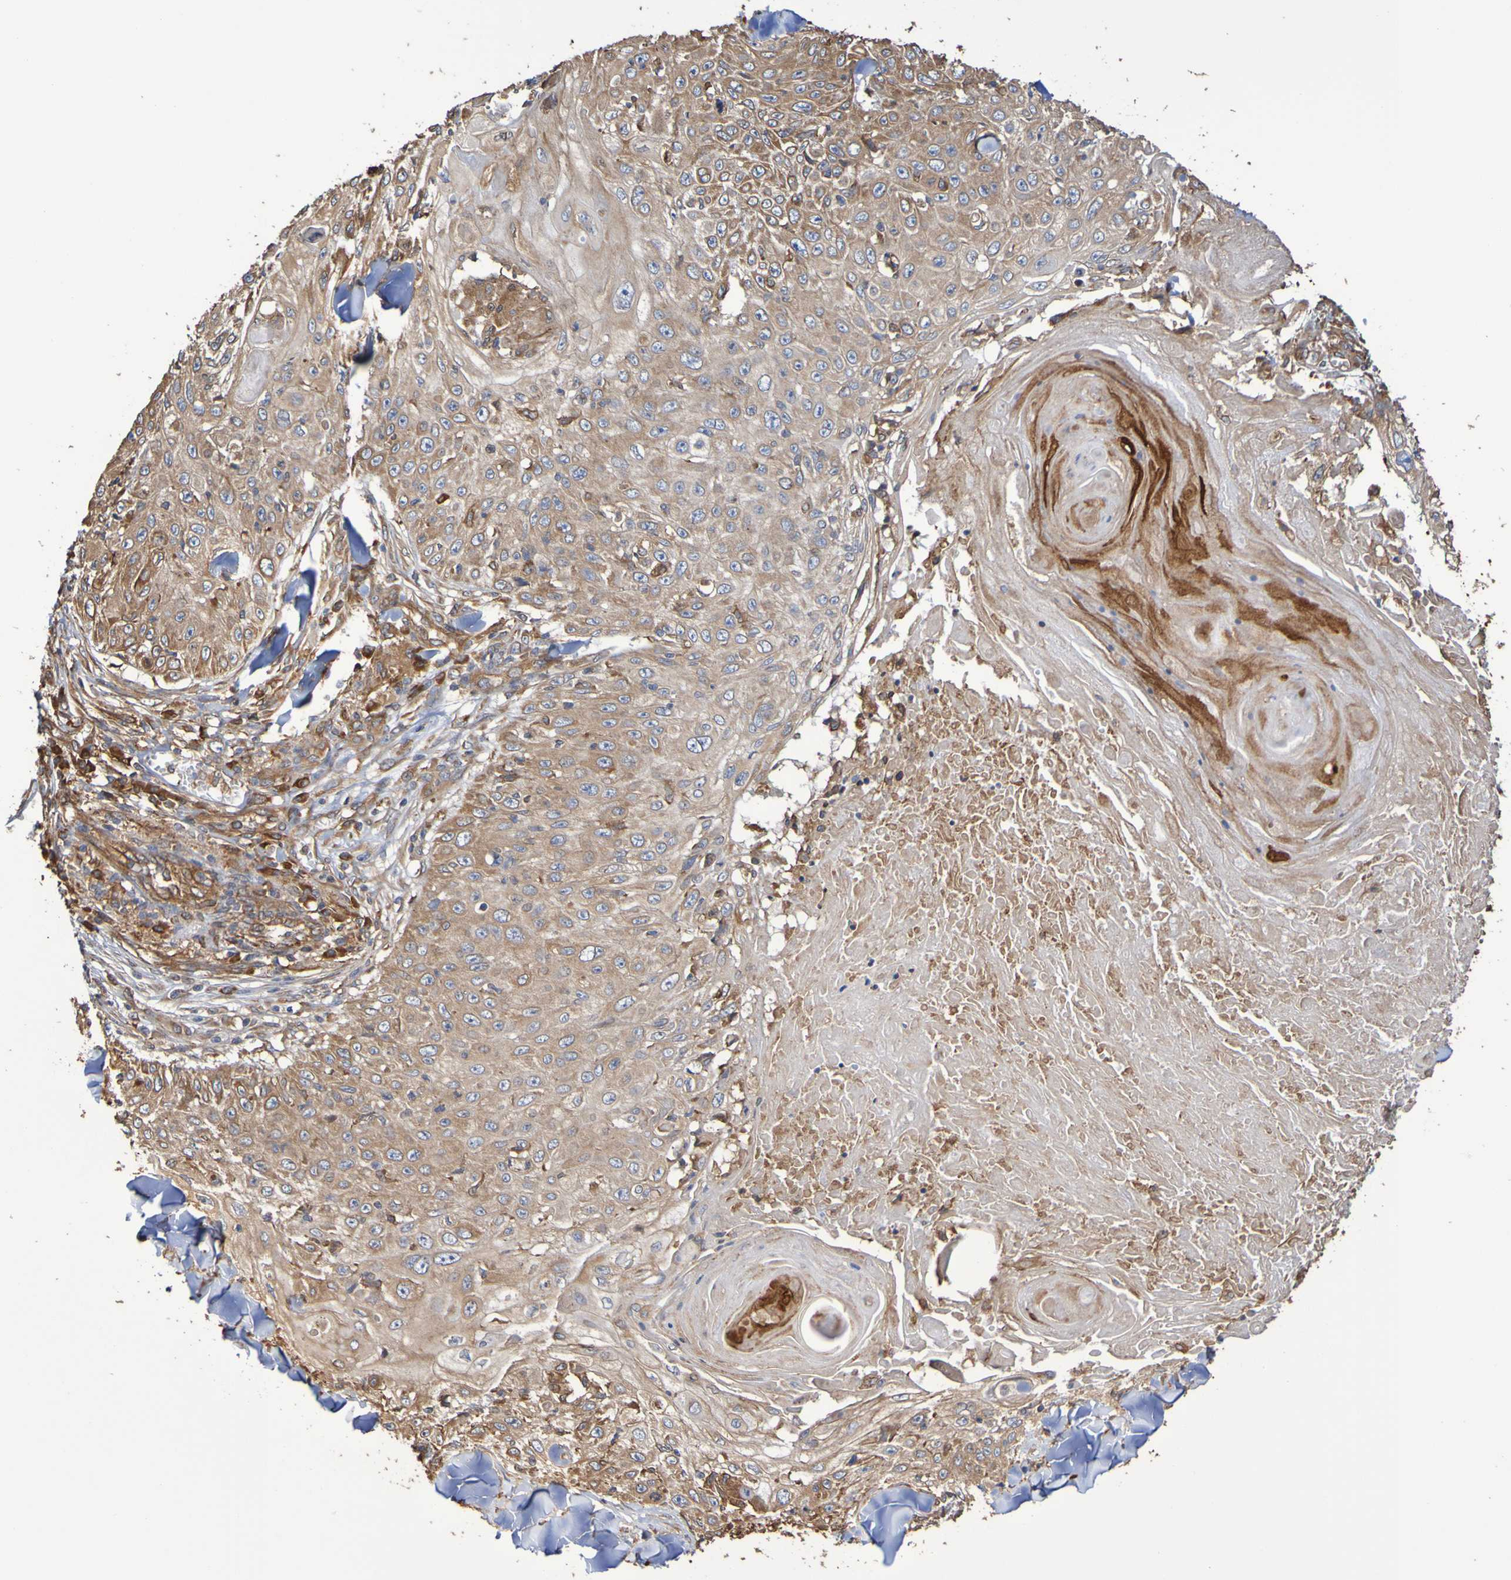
{"staining": {"intensity": "weak", "quantity": ">75%", "location": "cytoplasmic/membranous"}, "tissue": "skin cancer", "cell_type": "Tumor cells", "image_type": "cancer", "snomed": [{"axis": "morphology", "description": "Squamous cell carcinoma, NOS"}, {"axis": "topography", "description": "Skin"}], "caption": "High-power microscopy captured an immunohistochemistry micrograph of skin cancer, revealing weak cytoplasmic/membranous staining in approximately >75% of tumor cells. The staining was performed using DAB, with brown indicating positive protein expression. Nuclei are stained blue with hematoxylin.", "gene": "RAB11A", "patient": {"sex": "male", "age": 86}}